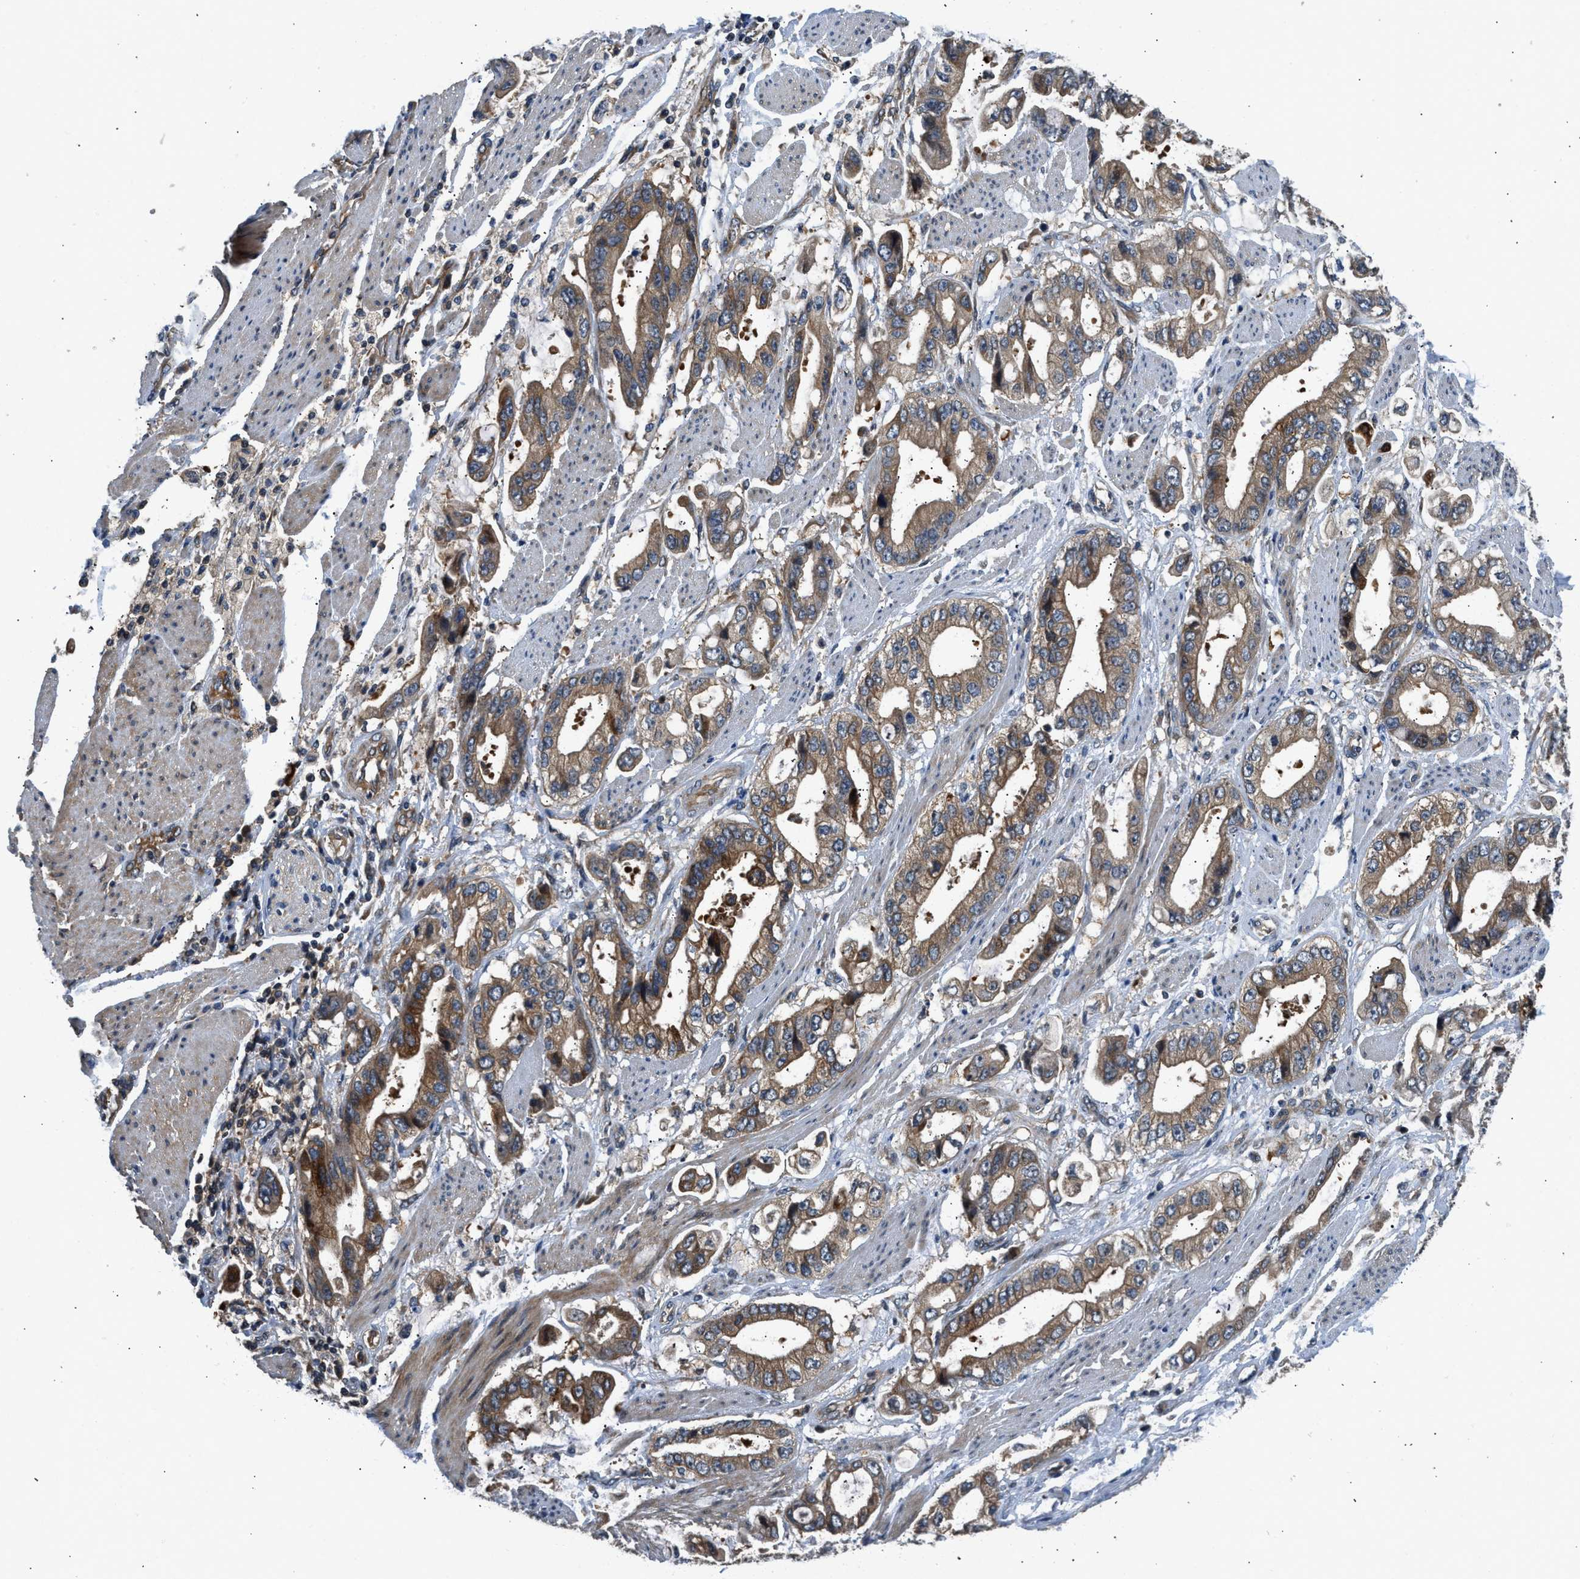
{"staining": {"intensity": "moderate", "quantity": ">75%", "location": "cytoplasmic/membranous"}, "tissue": "stomach cancer", "cell_type": "Tumor cells", "image_type": "cancer", "snomed": [{"axis": "morphology", "description": "Normal tissue, NOS"}, {"axis": "morphology", "description": "Adenocarcinoma, NOS"}, {"axis": "topography", "description": "Stomach"}], "caption": "There is medium levels of moderate cytoplasmic/membranous staining in tumor cells of adenocarcinoma (stomach), as demonstrated by immunohistochemical staining (brown color).", "gene": "IL3RA", "patient": {"sex": "male", "age": 62}}